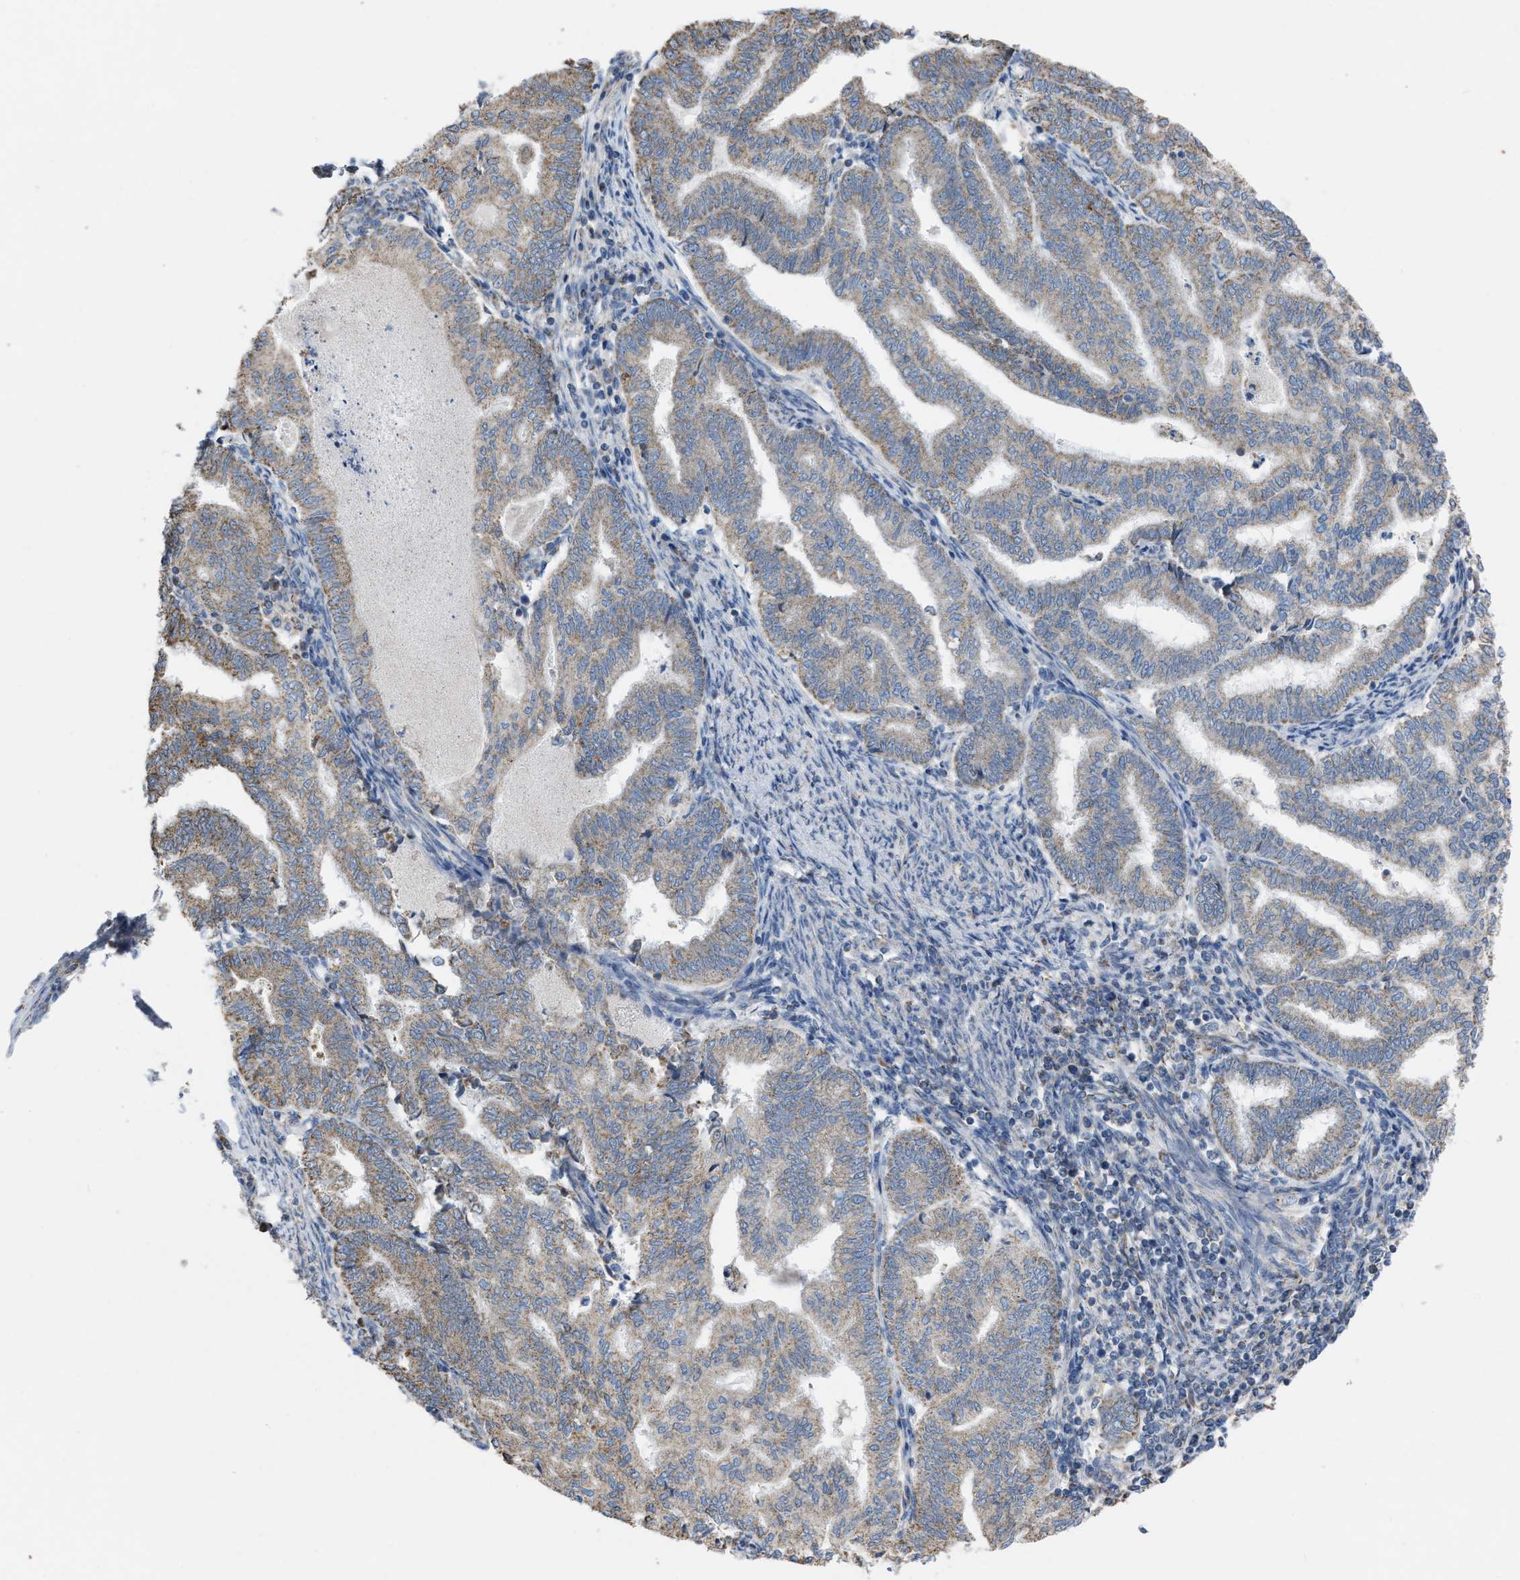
{"staining": {"intensity": "weak", "quantity": ">75%", "location": "cytoplasmic/membranous"}, "tissue": "endometrial cancer", "cell_type": "Tumor cells", "image_type": "cancer", "snomed": [{"axis": "morphology", "description": "Polyp, NOS"}, {"axis": "morphology", "description": "Adenocarcinoma, NOS"}, {"axis": "morphology", "description": "Adenoma, NOS"}, {"axis": "topography", "description": "Endometrium"}], "caption": "This photomicrograph shows endometrial polyp stained with IHC to label a protein in brown. The cytoplasmic/membranous of tumor cells show weak positivity for the protein. Nuclei are counter-stained blue.", "gene": "BCL10", "patient": {"sex": "female", "age": 79}}